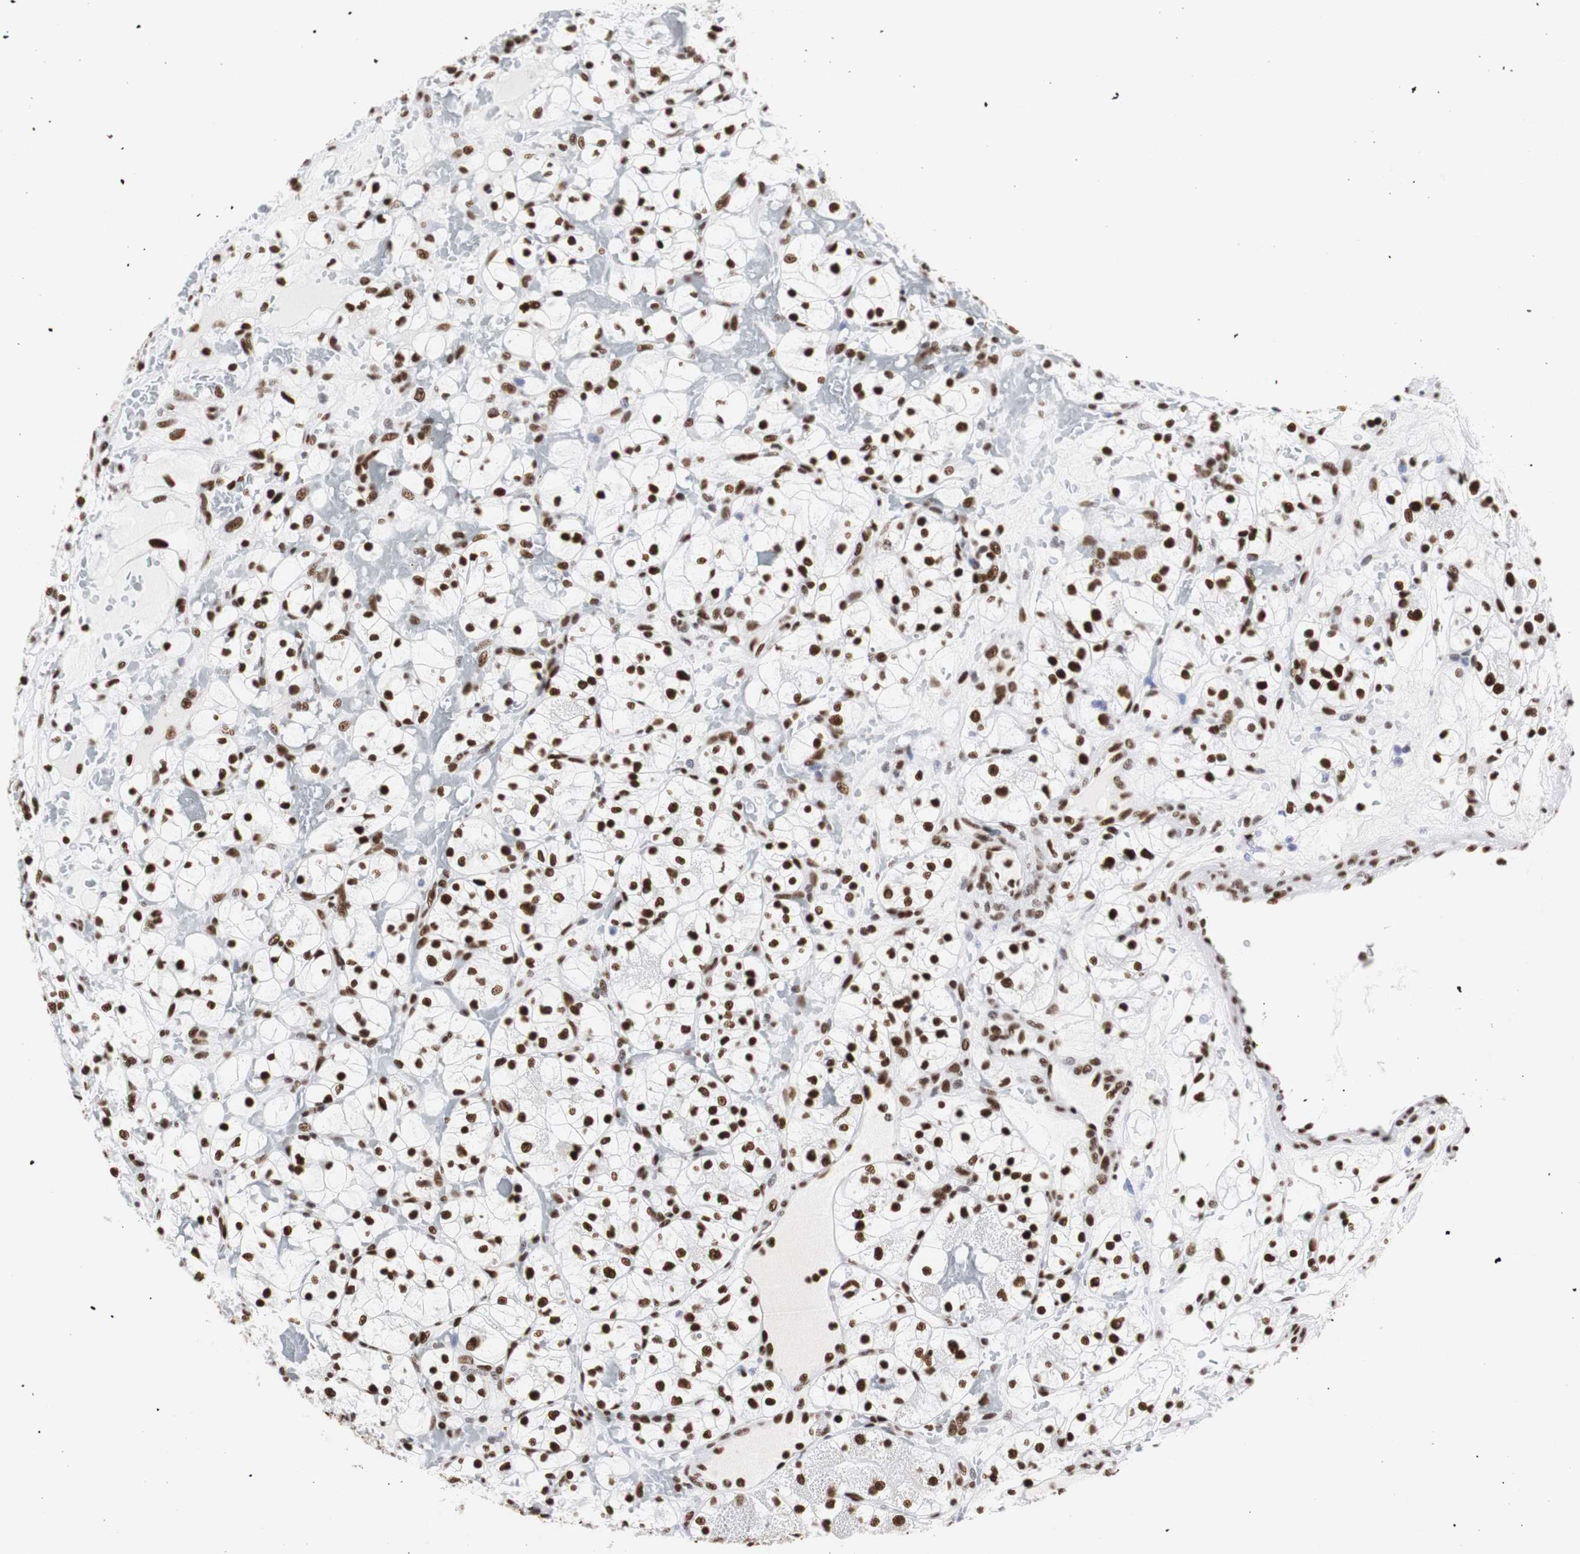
{"staining": {"intensity": "strong", "quantity": ">75%", "location": "nuclear"}, "tissue": "renal cancer", "cell_type": "Tumor cells", "image_type": "cancer", "snomed": [{"axis": "morphology", "description": "Adenocarcinoma, NOS"}, {"axis": "topography", "description": "Kidney"}], "caption": "This is a micrograph of immunohistochemistry (IHC) staining of renal cancer, which shows strong expression in the nuclear of tumor cells.", "gene": "HNRNPH2", "patient": {"sex": "female", "age": 60}}